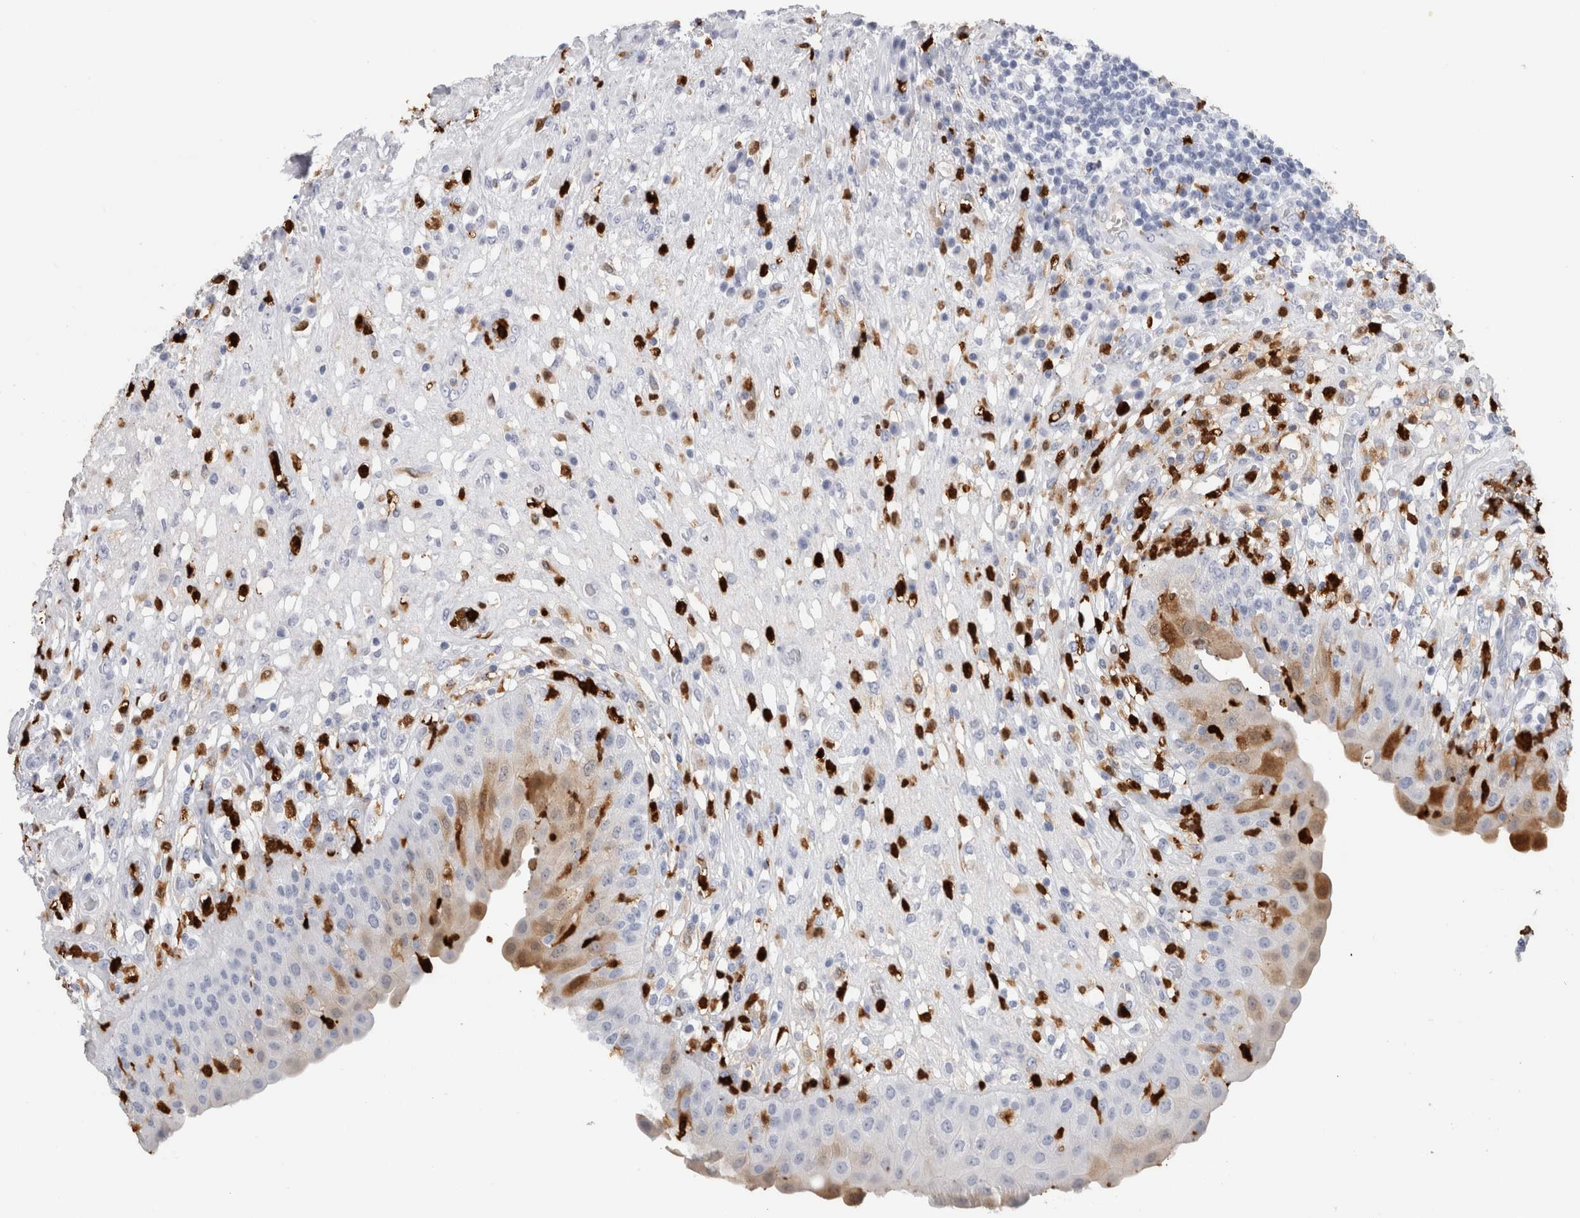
{"staining": {"intensity": "moderate", "quantity": "<25%", "location": "cytoplasmic/membranous,nuclear"}, "tissue": "urinary bladder", "cell_type": "Urothelial cells", "image_type": "normal", "snomed": [{"axis": "morphology", "description": "Normal tissue, NOS"}, {"axis": "topography", "description": "Urinary bladder"}], "caption": "Protein staining by immunohistochemistry shows moderate cytoplasmic/membranous,nuclear staining in approximately <25% of urothelial cells in normal urinary bladder.", "gene": "S100A8", "patient": {"sex": "female", "age": 62}}